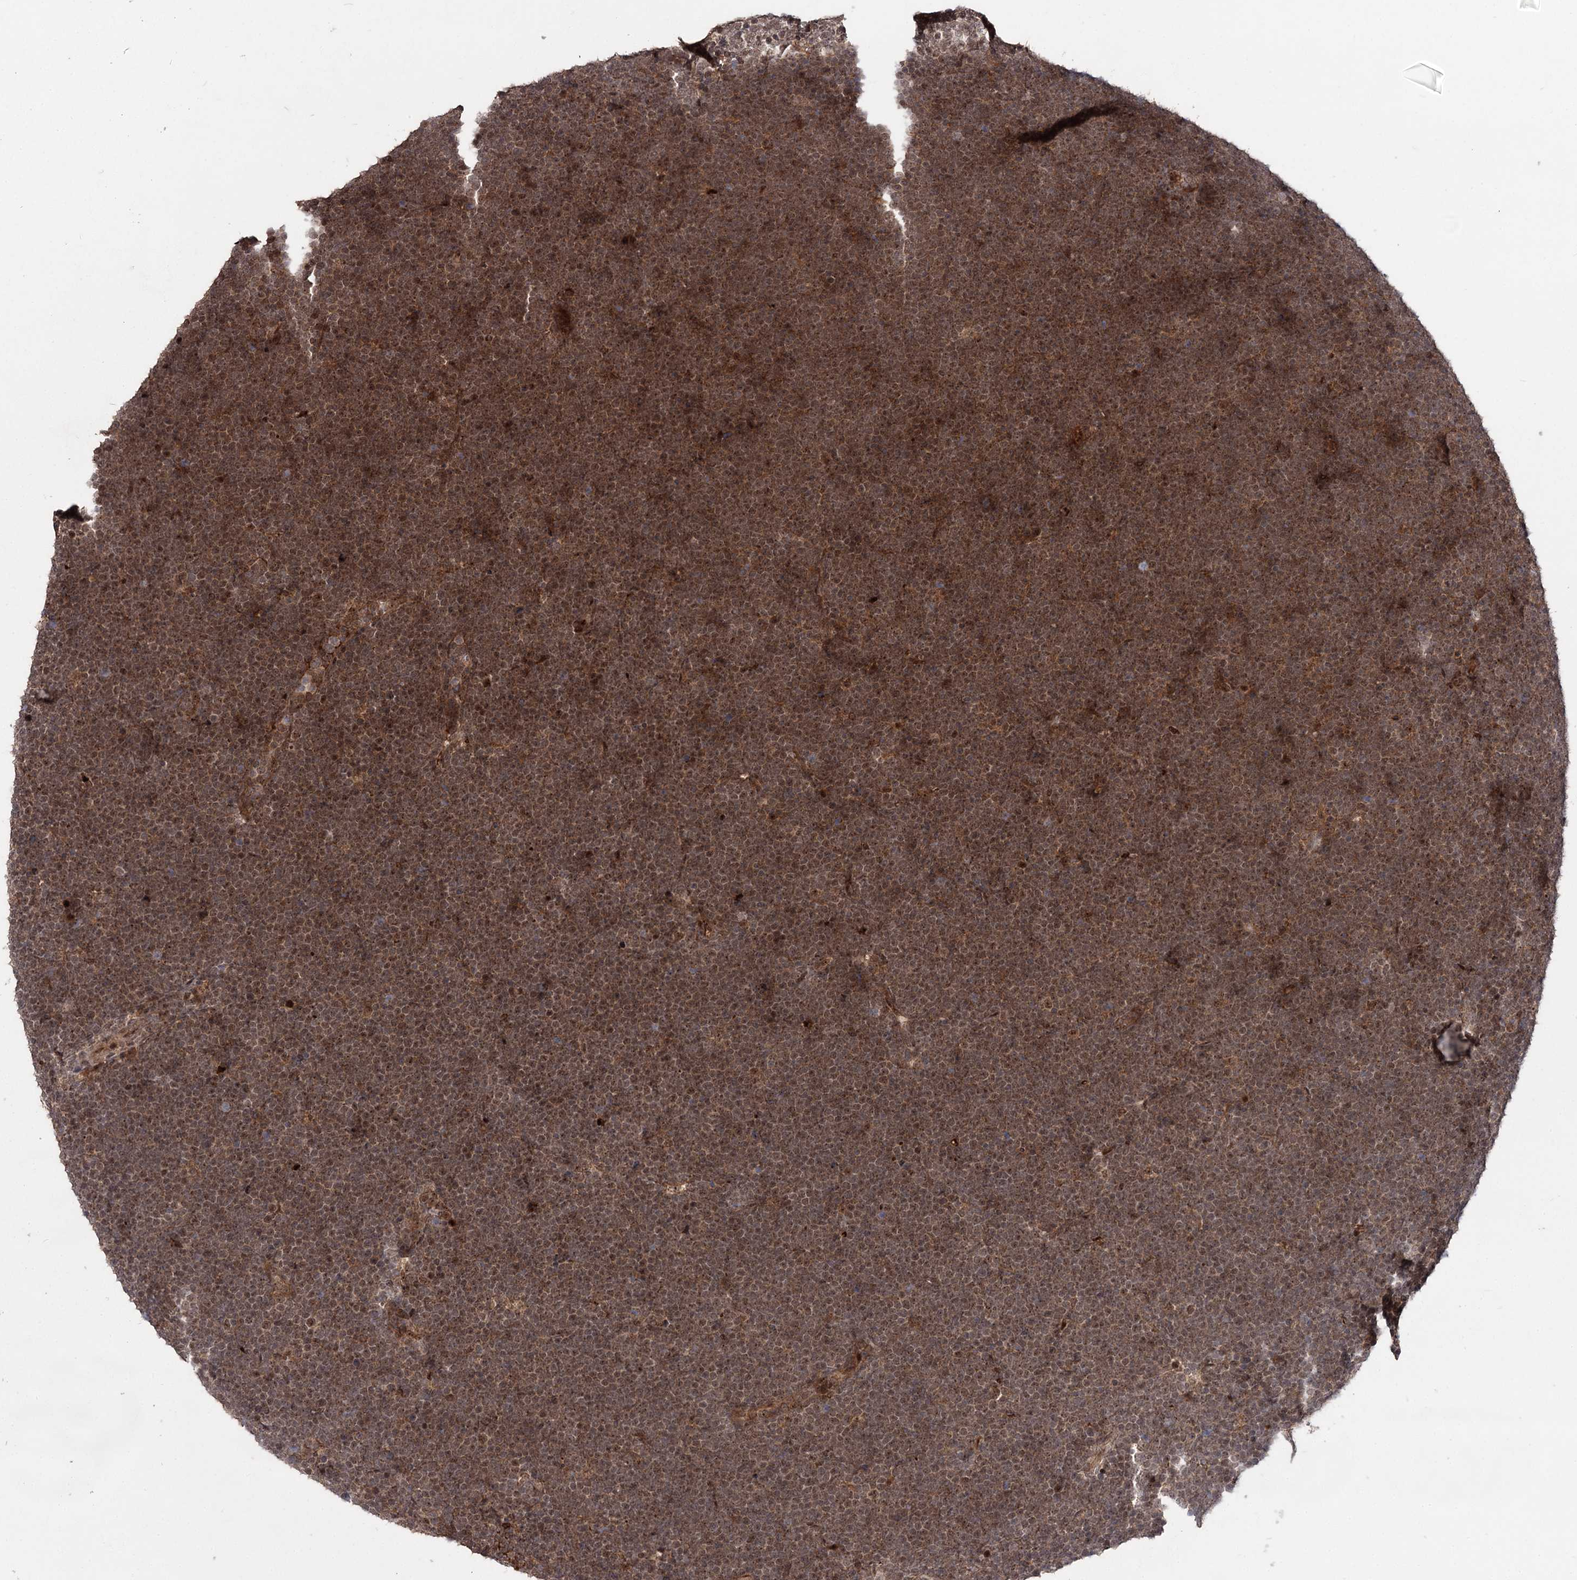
{"staining": {"intensity": "moderate", "quantity": ">75%", "location": "cytoplasmic/membranous,nuclear"}, "tissue": "lymphoma", "cell_type": "Tumor cells", "image_type": "cancer", "snomed": [{"axis": "morphology", "description": "Malignant lymphoma, non-Hodgkin's type, High grade"}, {"axis": "topography", "description": "Lymph node"}], "caption": "Immunohistochemical staining of human high-grade malignant lymphoma, non-Hodgkin's type shows medium levels of moderate cytoplasmic/membranous and nuclear positivity in about >75% of tumor cells. (Brightfield microscopy of DAB IHC at high magnification).", "gene": "MKNK2", "patient": {"sex": "male", "age": 13}}